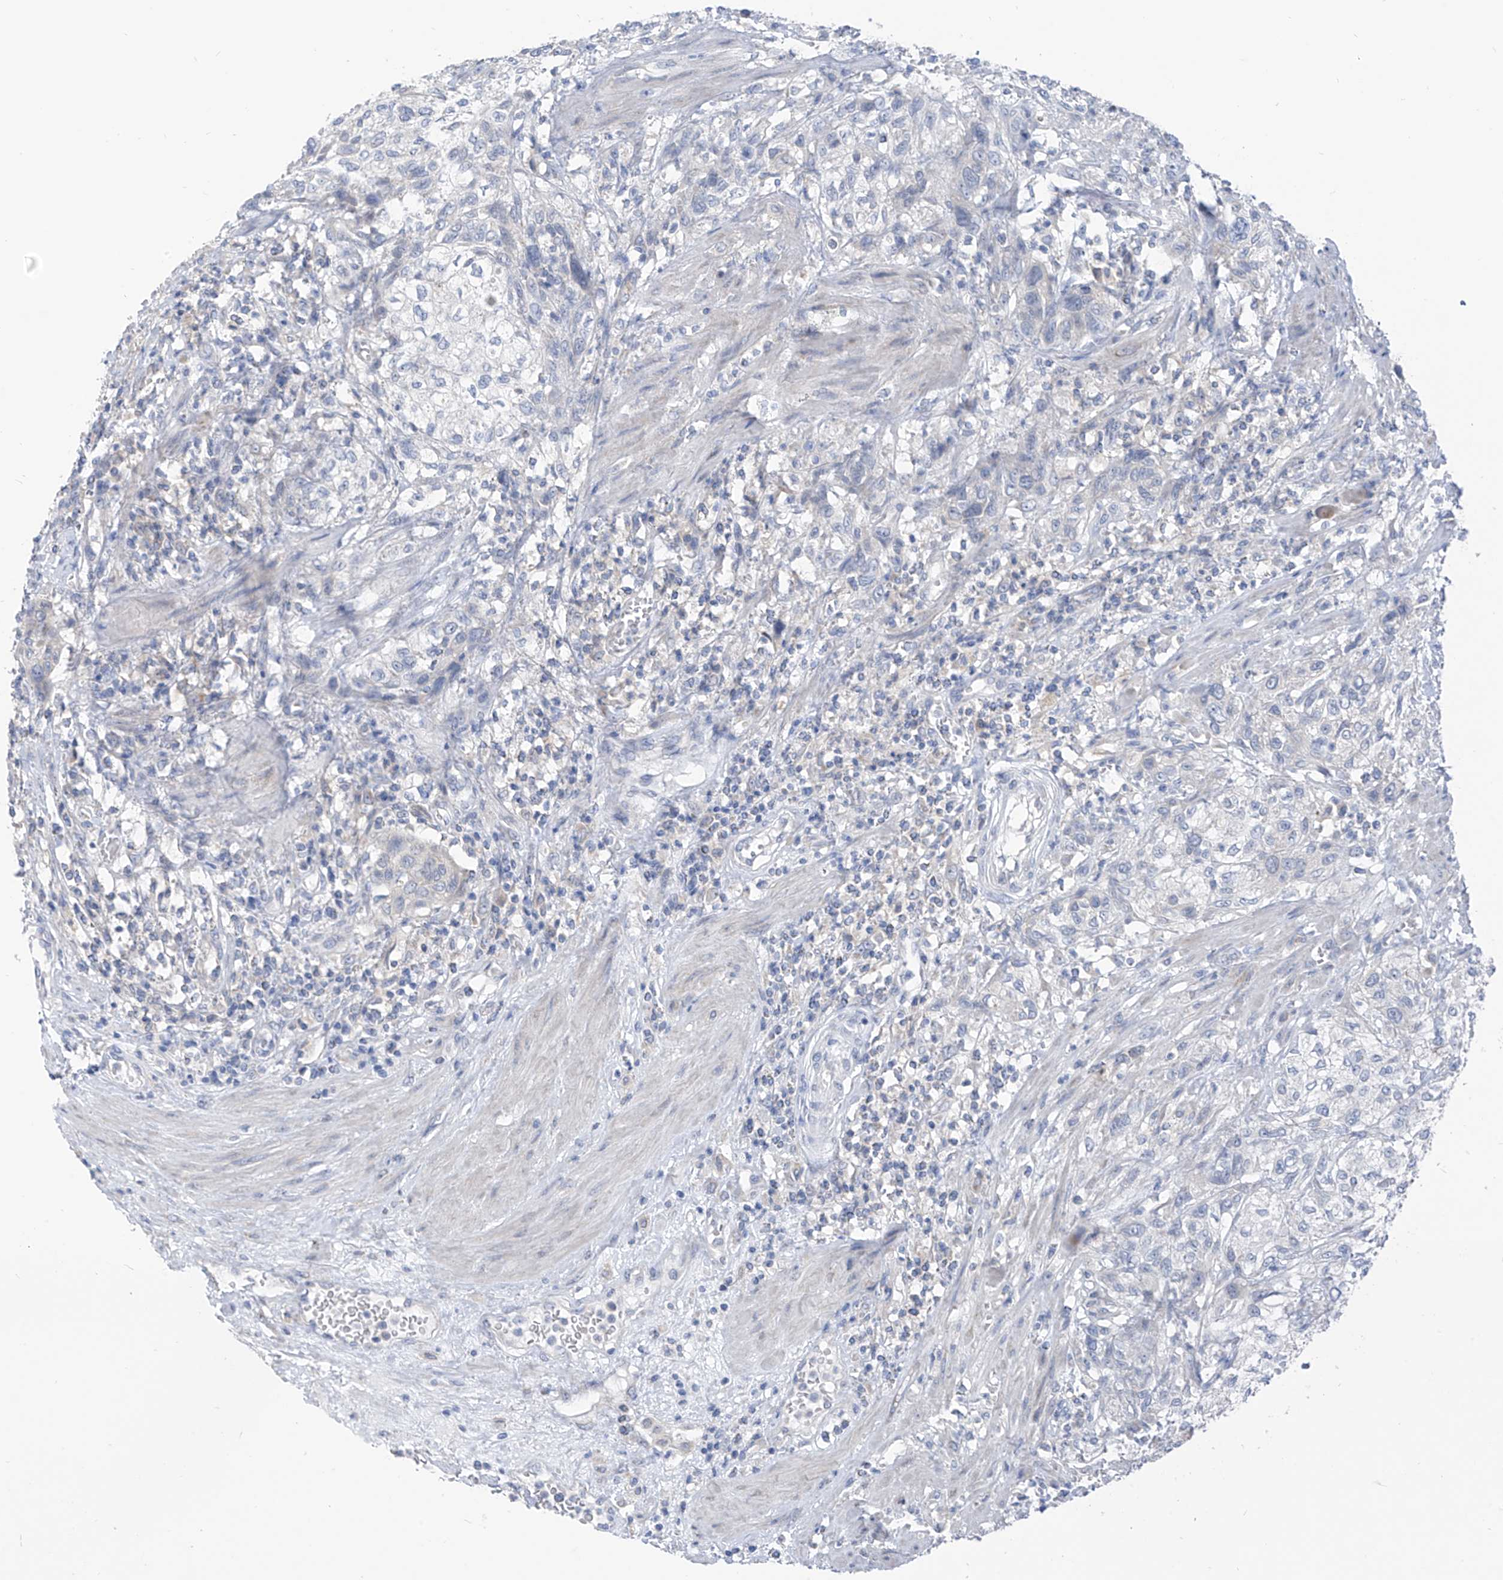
{"staining": {"intensity": "negative", "quantity": "none", "location": "none"}, "tissue": "urothelial cancer", "cell_type": "Tumor cells", "image_type": "cancer", "snomed": [{"axis": "morphology", "description": "Urothelial carcinoma, High grade"}, {"axis": "topography", "description": "Urinary bladder"}], "caption": "Image shows no protein expression in tumor cells of high-grade urothelial carcinoma tissue.", "gene": "LDAH", "patient": {"sex": "male", "age": 35}}